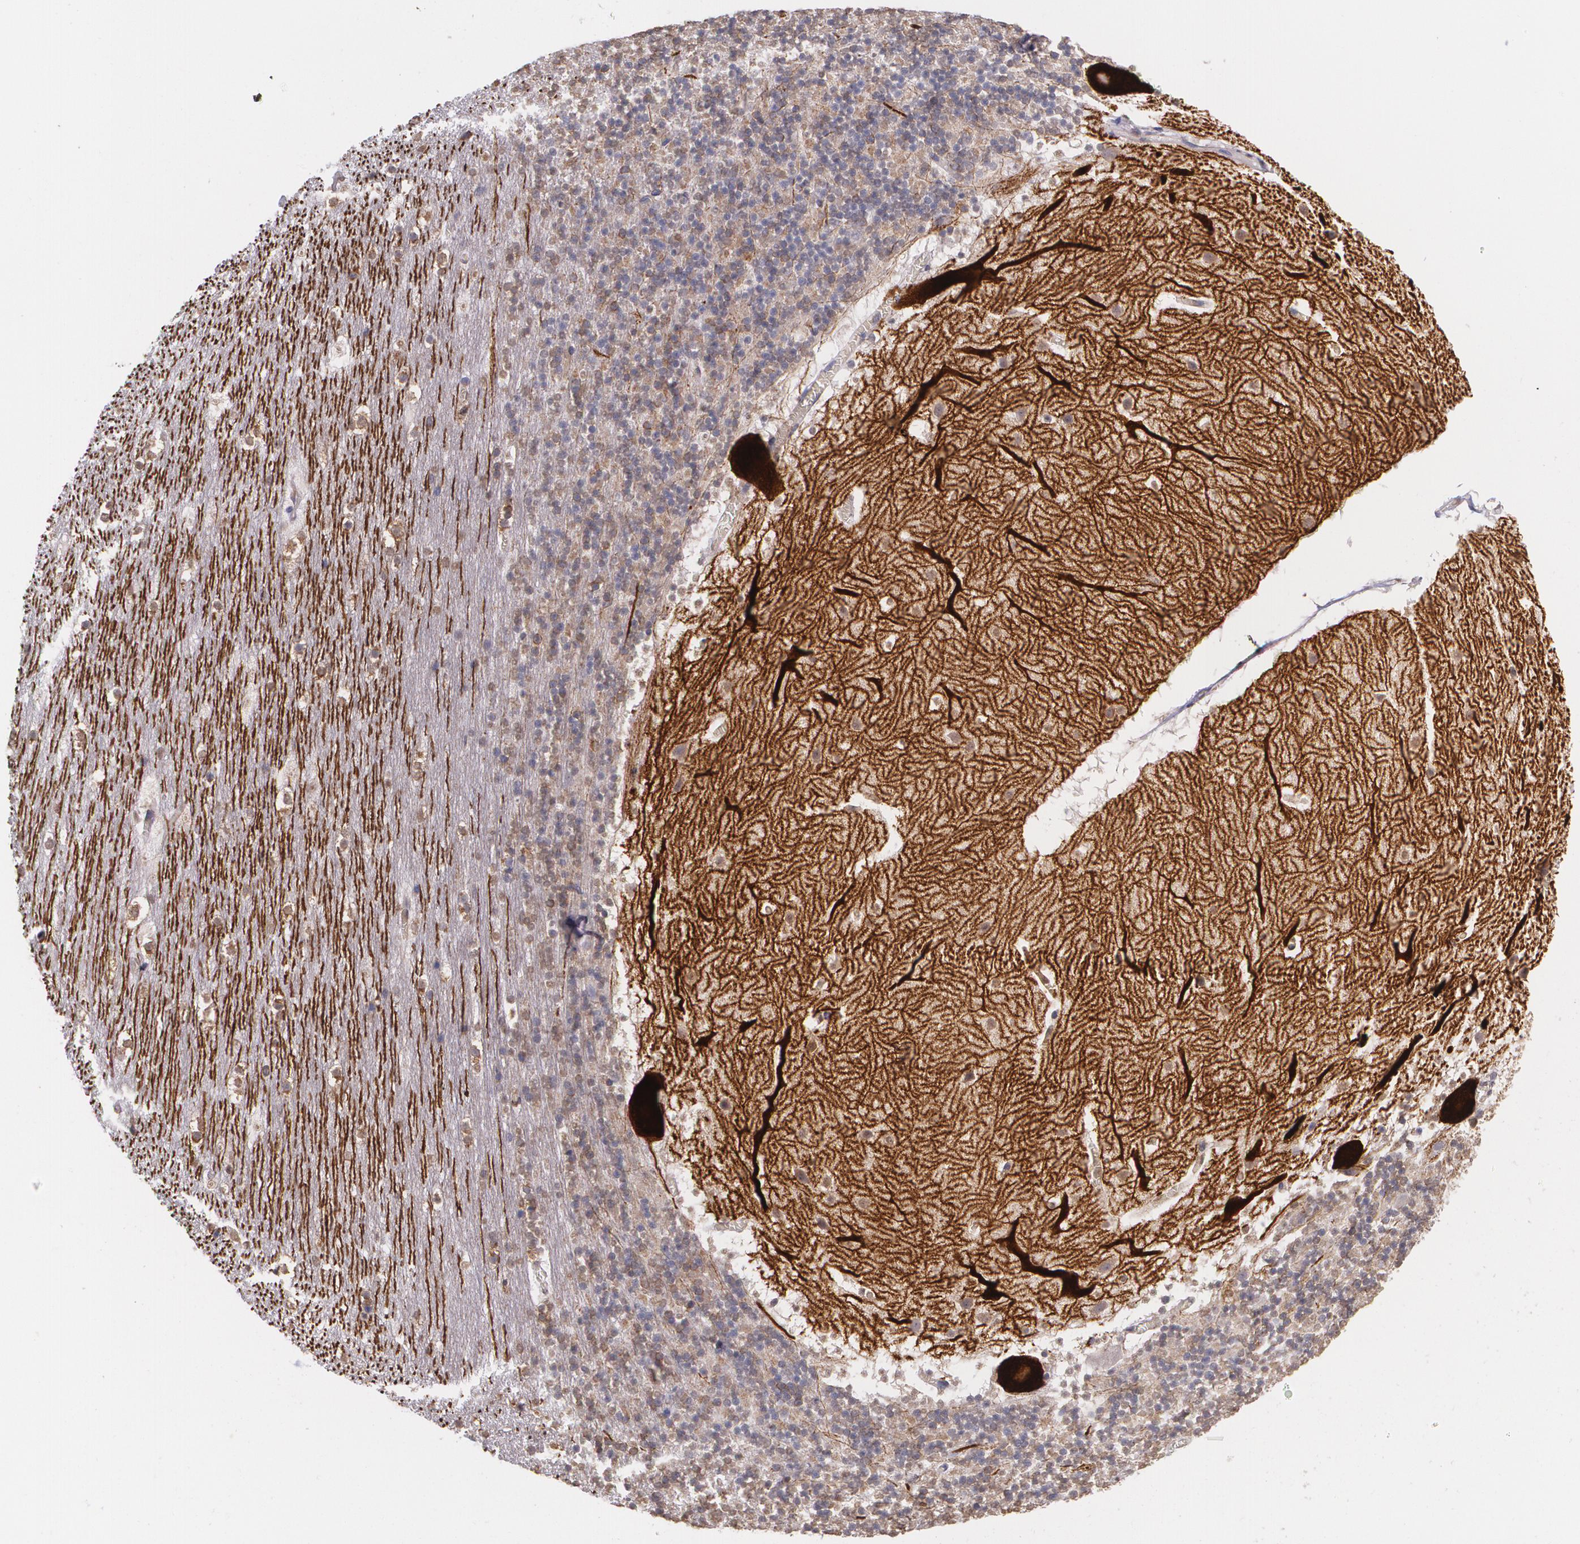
{"staining": {"intensity": "weak", "quantity": ">75%", "location": "cytoplasmic/membranous,nuclear"}, "tissue": "cerebellum", "cell_type": "Cells in granular layer", "image_type": "normal", "snomed": [{"axis": "morphology", "description": "Normal tissue, NOS"}, {"axis": "topography", "description": "Cerebellum"}], "caption": "High-magnification brightfield microscopy of unremarkable cerebellum stained with DAB (brown) and counterstained with hematoxylin (blue). cells in granular layer exhibit weak cytoplasmic/membranous,nuclear positivity is identified in approximately>75% of cells.", "gene": "RTN1", "patient": {"sex": "male", "age": 45}}